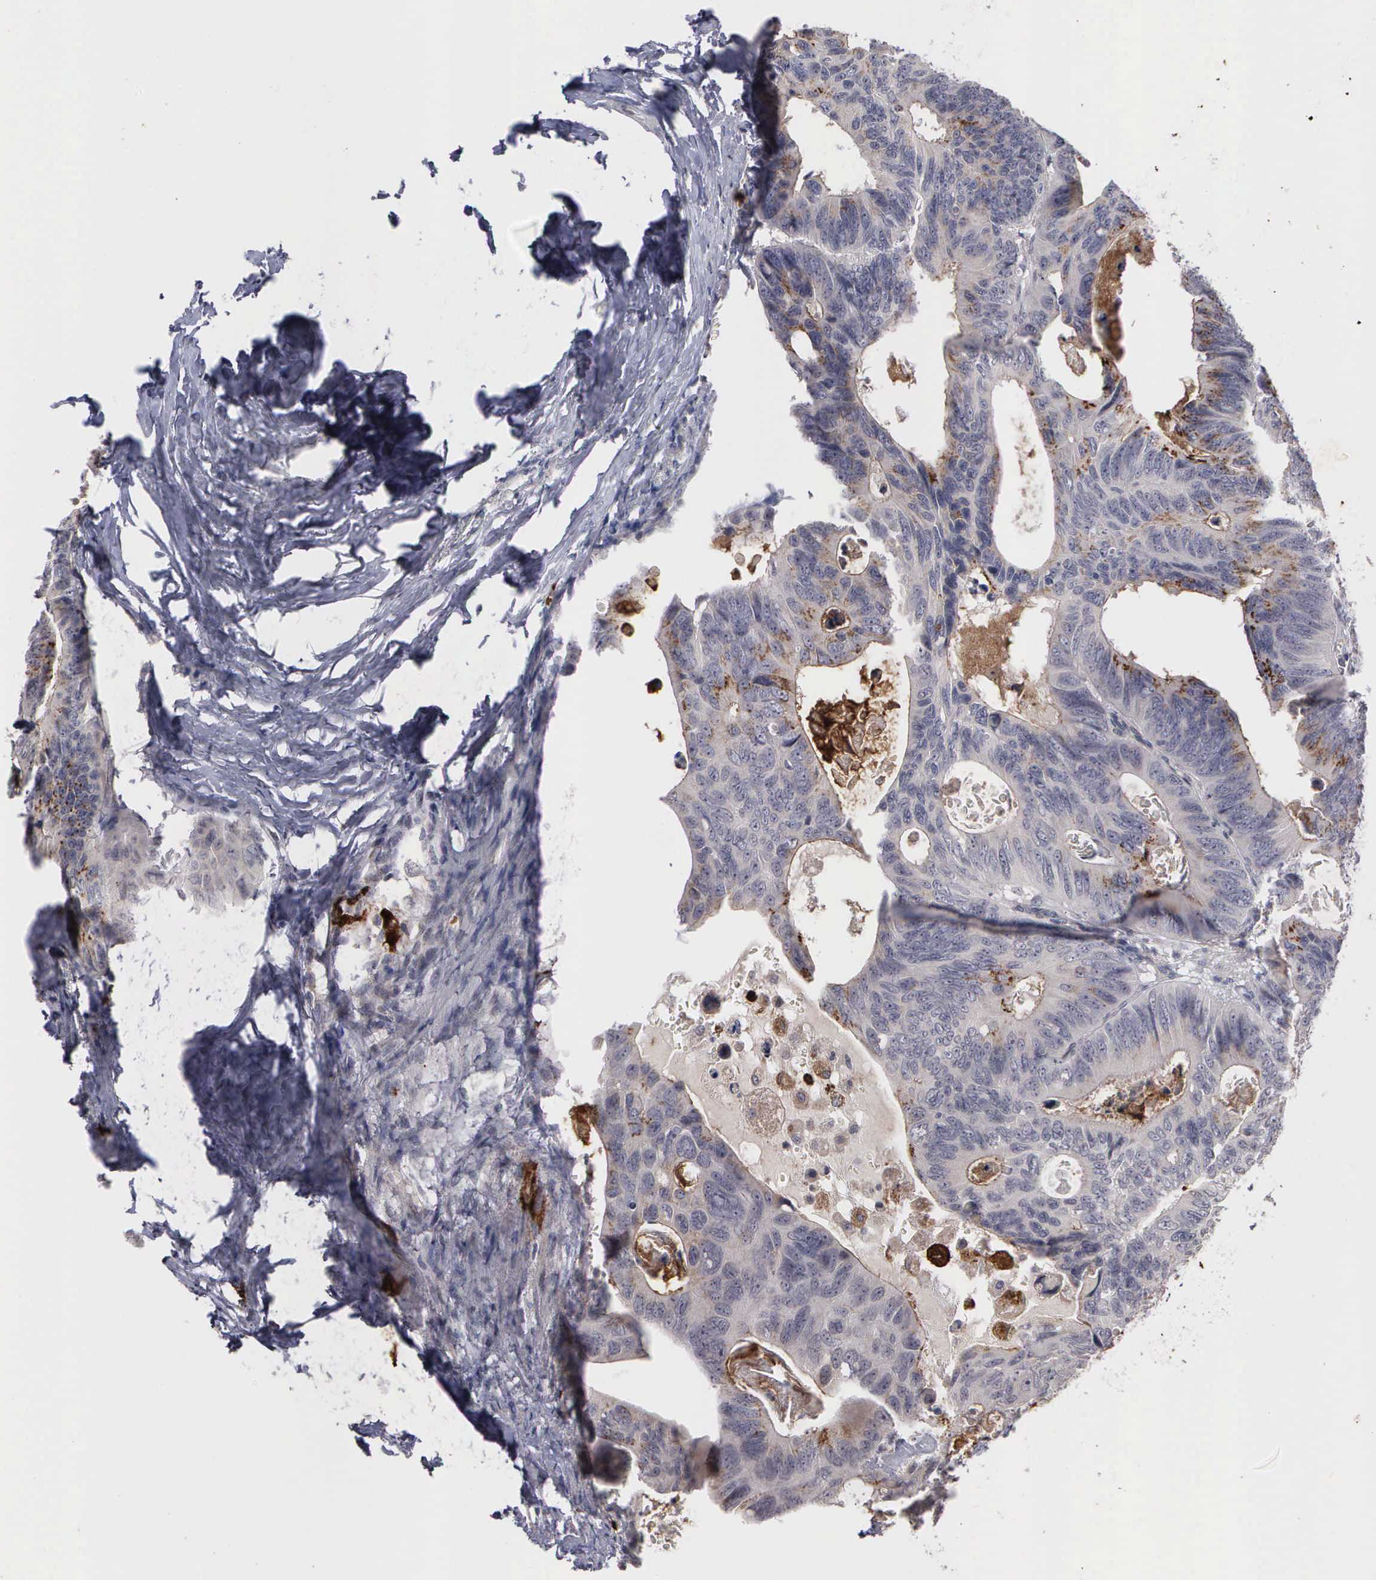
{"staining": {"intensity": "moderate", "quantity": "<25%", "location": "cytoplasmic/membranous"}, "tissue": "colorectal cancer", "cell_type": "Tumor cells", "image_type": "cancer", "snomed": [{"axis": "morphology", "description": "Adenocarcinoma, NOS"}, {"axis": "topography", "description": "Colon"}], "caption": "This photomicrograph exhibits IHC staining of human colorectal adenocarcinoma, with low moderate cytoplasmic/membranous expression in approximately <25% of tumor cells.", "gene": "MMP9", "patient": {"sex": "female", "age": 55}}